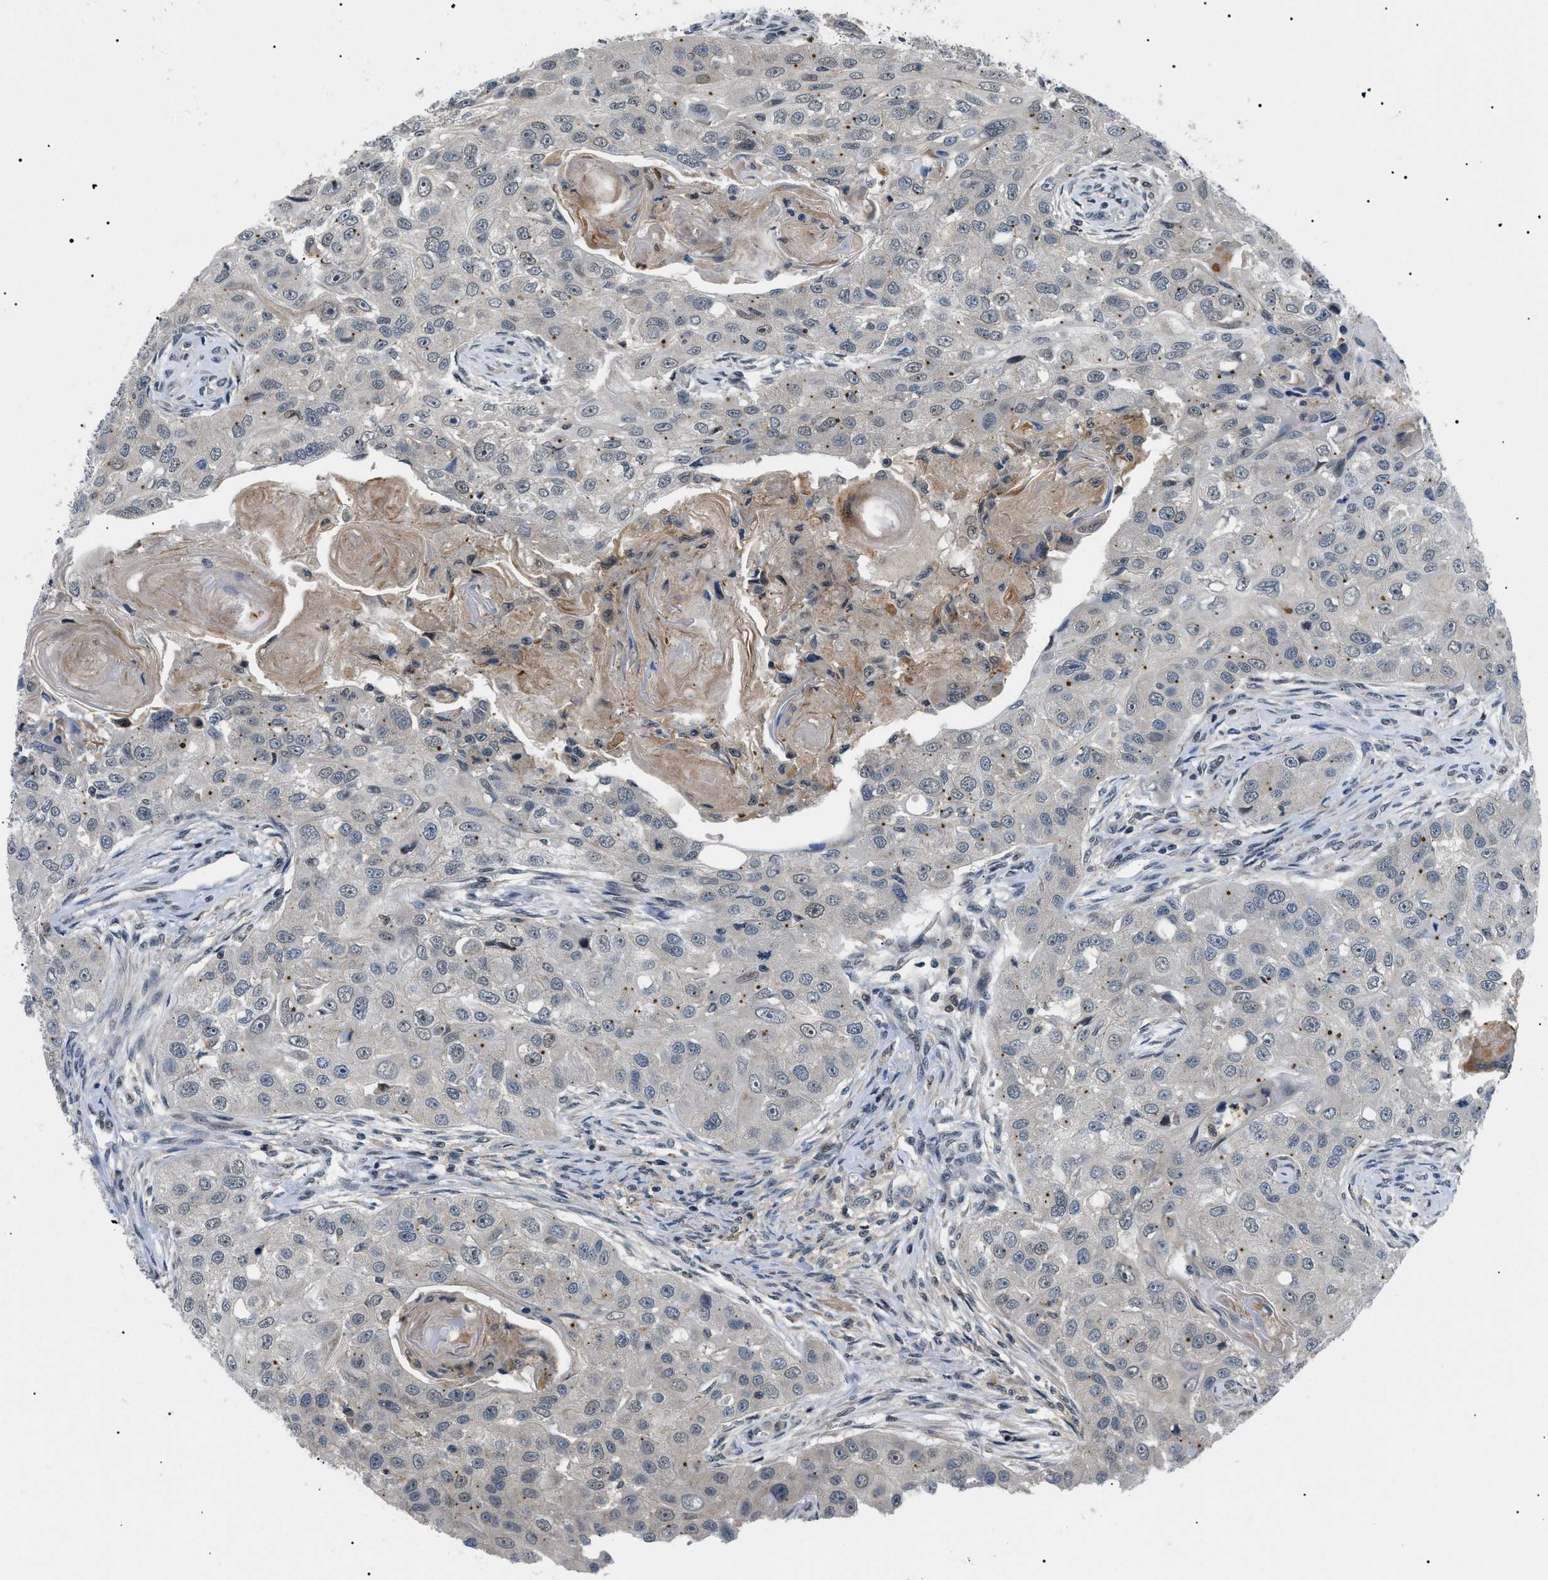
{"staining": {"intensity": "weak", "quantity": "<25%", "location": "nuclear"}, "tissue": "head and neck cancer", "cell_type": "Tumor cells", "image_type": "cancer", "snomed": [{"axis": "morphology", "description": "Normal tissue, NOS"}, {"axis": "morphology", "description": "Squamous cell carcinoma, NOS"}, {"axis": "topography", "description": "Skeletal muscle"}, {"axis": "topography", "description": "Head-Neck"}], "caption": "Immunohistochemical staining of head and neck cancer (squamous cell carcinoma) reveals no significant positivity in tumor cells.", "gene": "RBM15", "patient": {"sex": "male", "age": 51}}